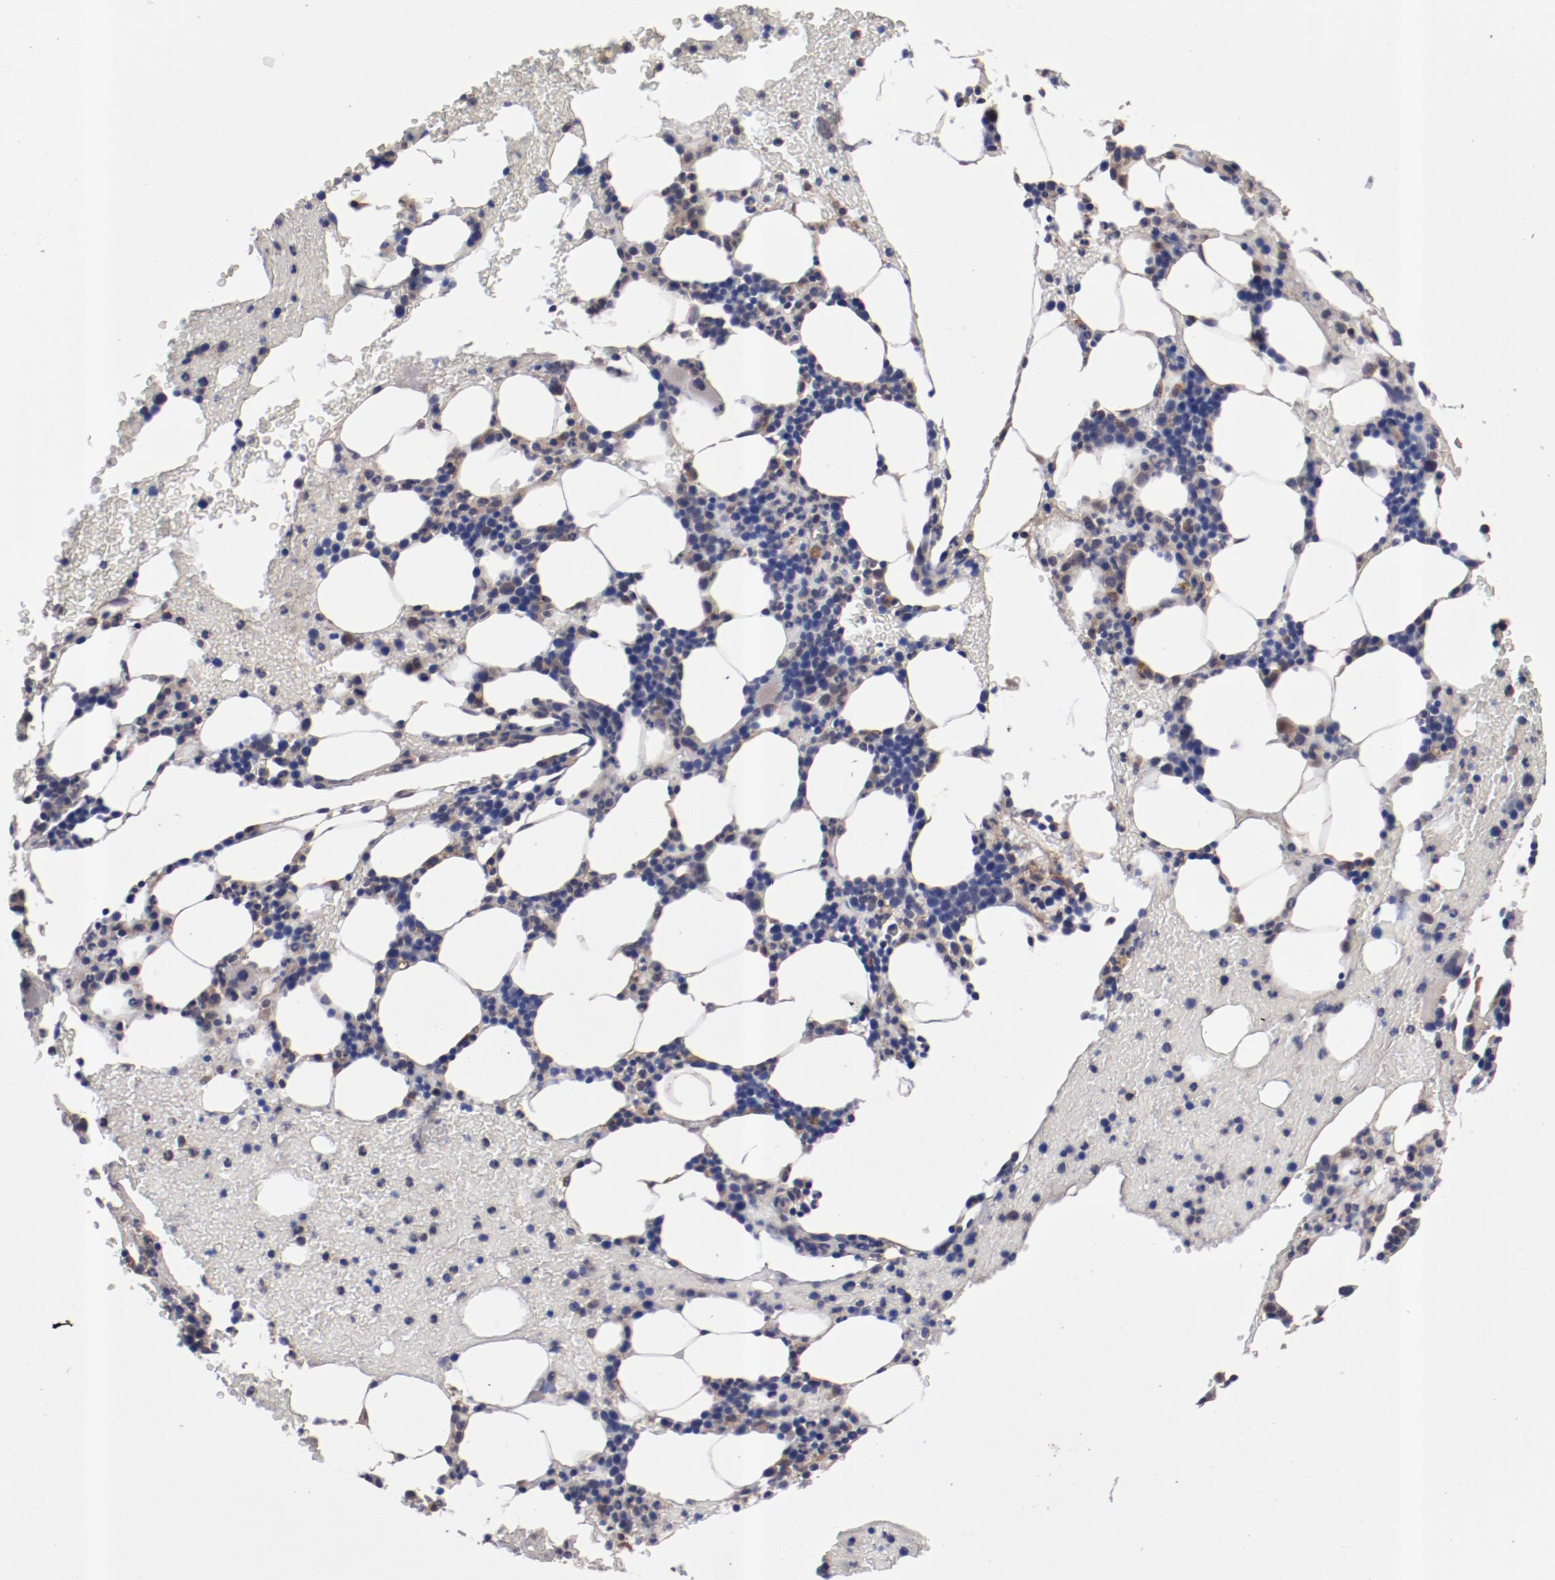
{"staining": {"intensity": "moderate", "quantity": "<25%", "location": "cytoplasmic/membranous"}, "tissue": "bone marrow", "cell_type": "Hematopoietic cells", "image_type": "normal", "snomed": [{"axis": "morphology", "description": "Normal tissue, NOS"}, {"axis": "topography", "description": "Bone marrow"}], "caption": "Approximately <25% of hematopoietic cells in normal bone marrow exhibit moderate cytoplasmic/membranous protein expression as visualized by brown immunohistochemical staining.", "gene": "DNAAF2", "patient": {"sex": "female", "age": 84}}